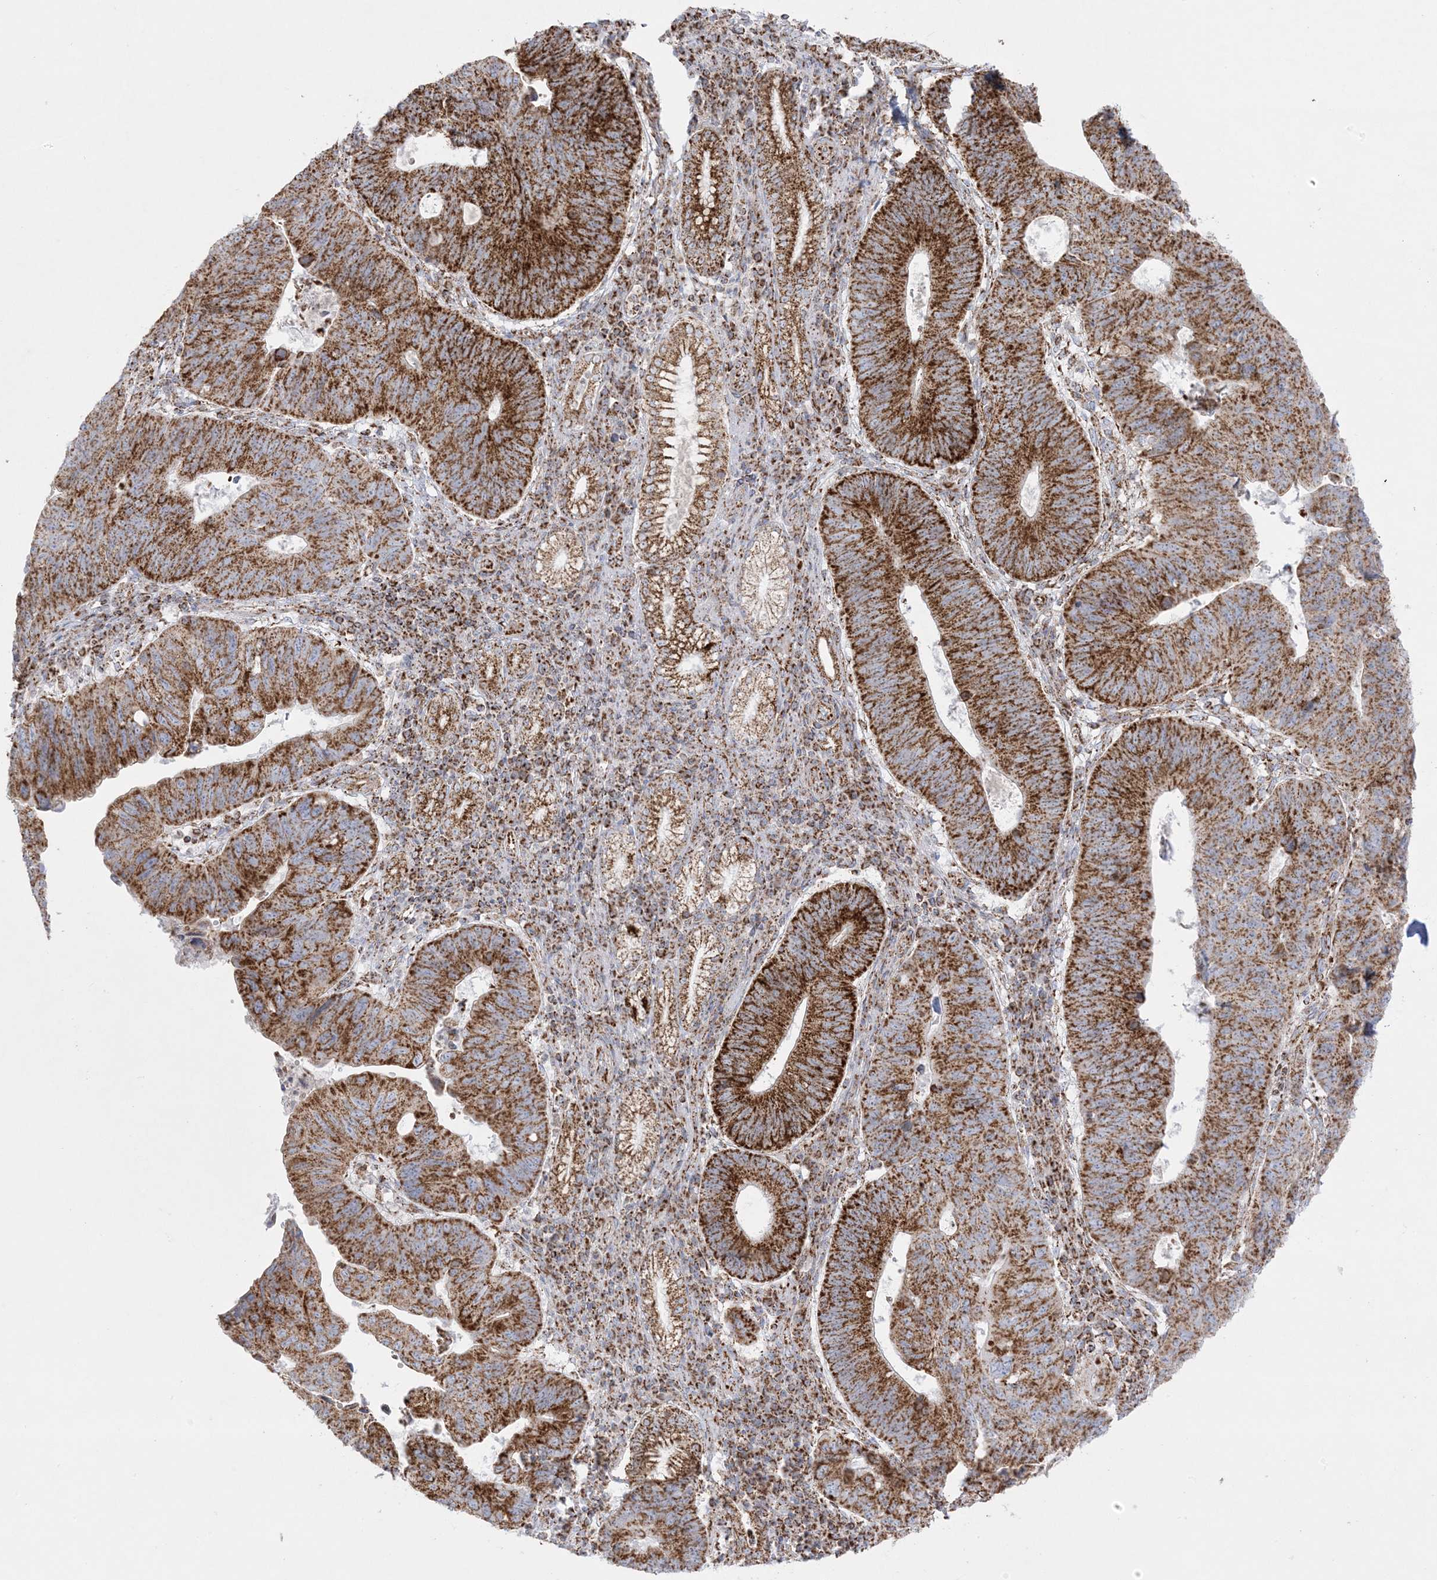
{"staining": {"intensity": "strong", "quantity": ">75%", "location": "cytoplasmic/membranous"}, "tissue": "stomach cancer", "cell_type": "Tumor cells", "image_type": "cancer", "snomed": [{"axis": "morphology", "description": "Adenocarcinoma, NOS"}, {"axis": "topography", "description": "Stomach"}], "caption": "Protein staining displays strong cytoplasmic/membranous positivity in about >75% of tumor cells in stomach cancer.", "gene": "MRPS36", "patient": {"sex": "male", "age": 59}}